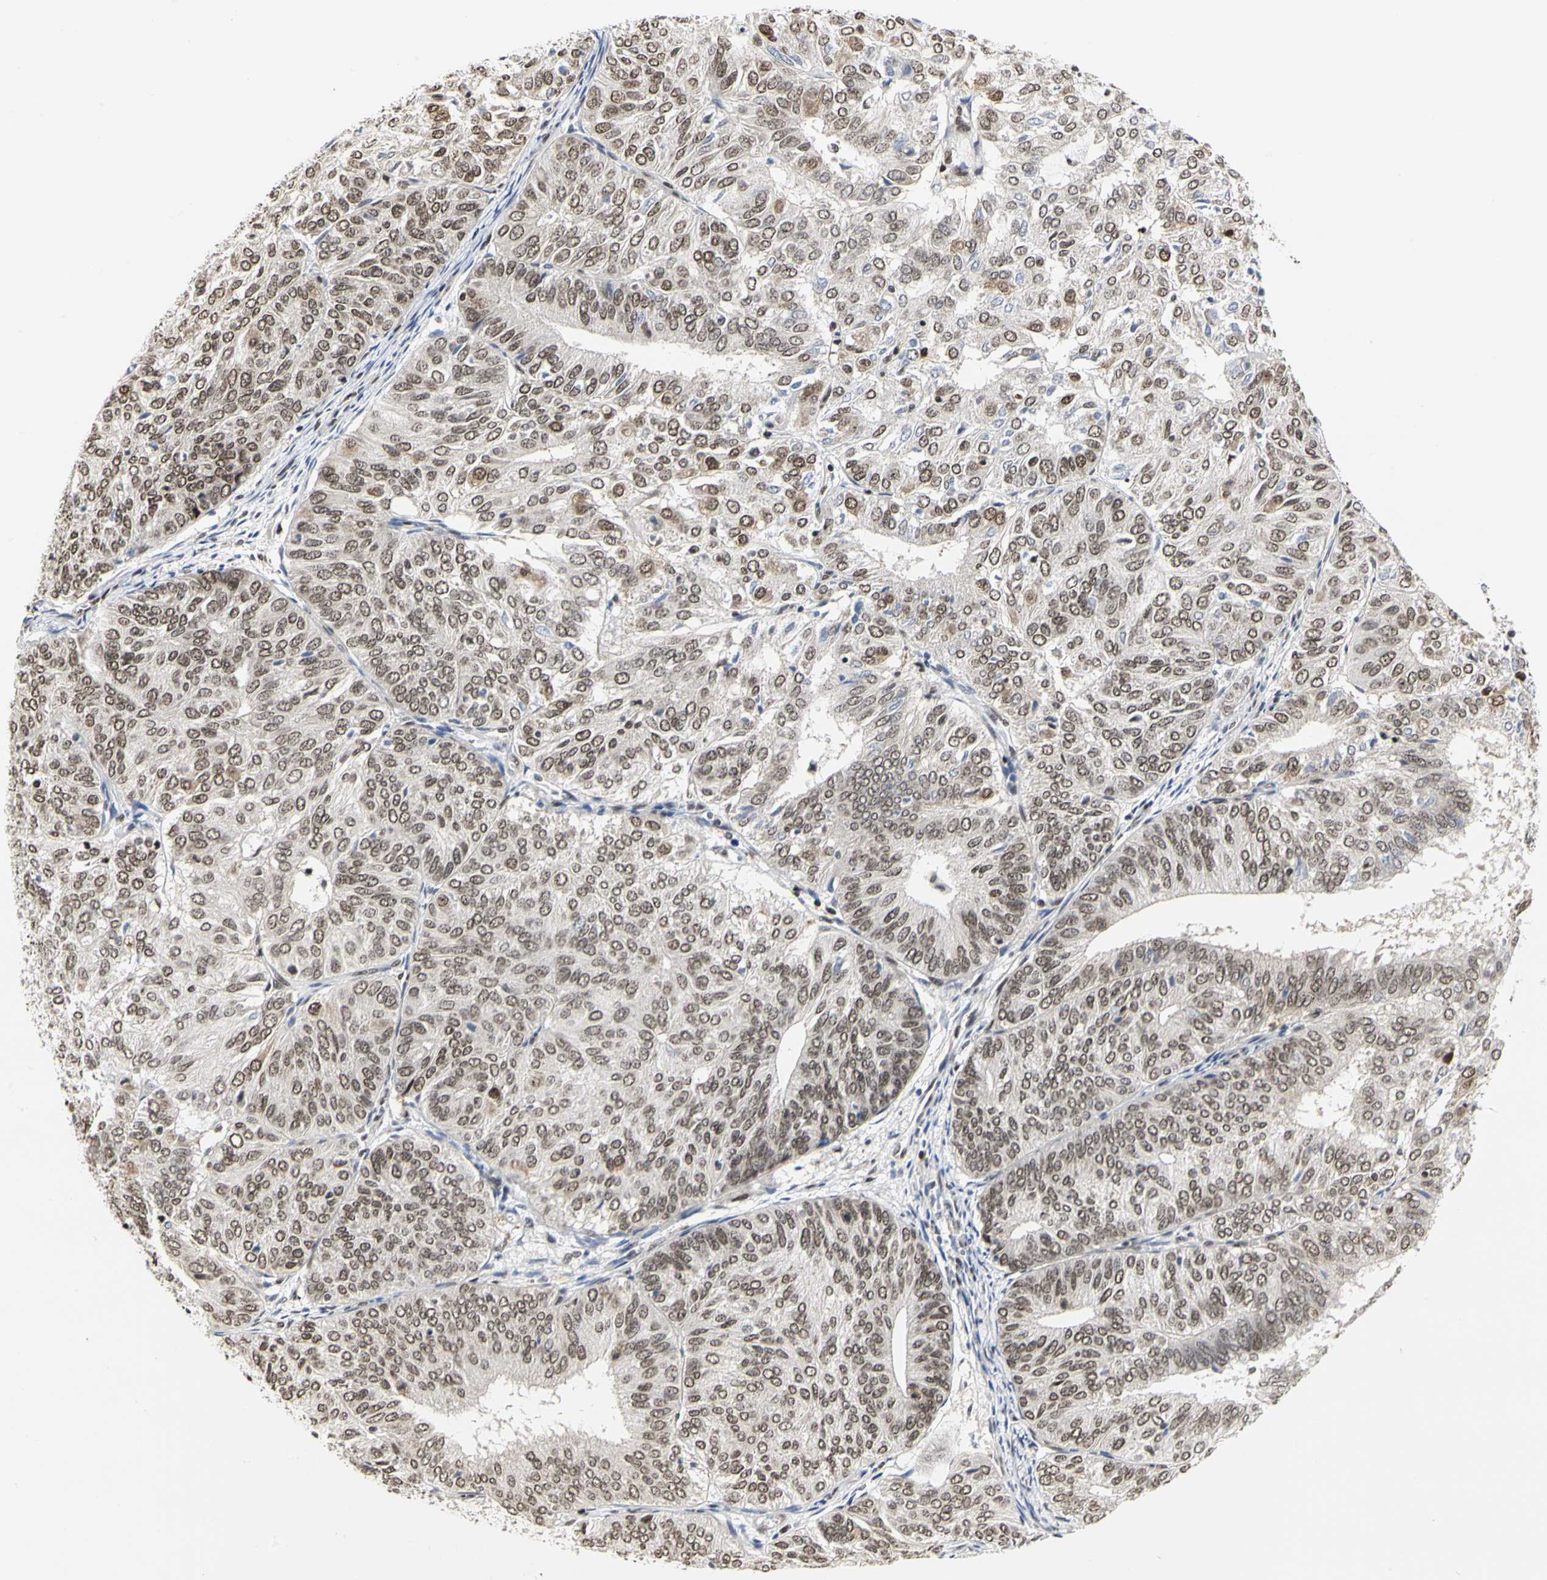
{"staining": {"intensity": "moderate", "quantity": ">75%", "location": "nuclear"}, "tissue": "endometrial cancer", "cell_type": "Tumor cells", "image_type": "cancer", "snomed": [{"axis": "morphology", "description": "Adenocarcinoma, NOS"}, {"axis": "topography", "description": "Uterus"}], "caption": "Protein expression analysis of human adenocarcinoma (endometrial) reveals moderate nuclear staining in approximately >75% of tumor cells.", "gene": "PRMT3", "patient": {"sex": "female", "age": 60}}